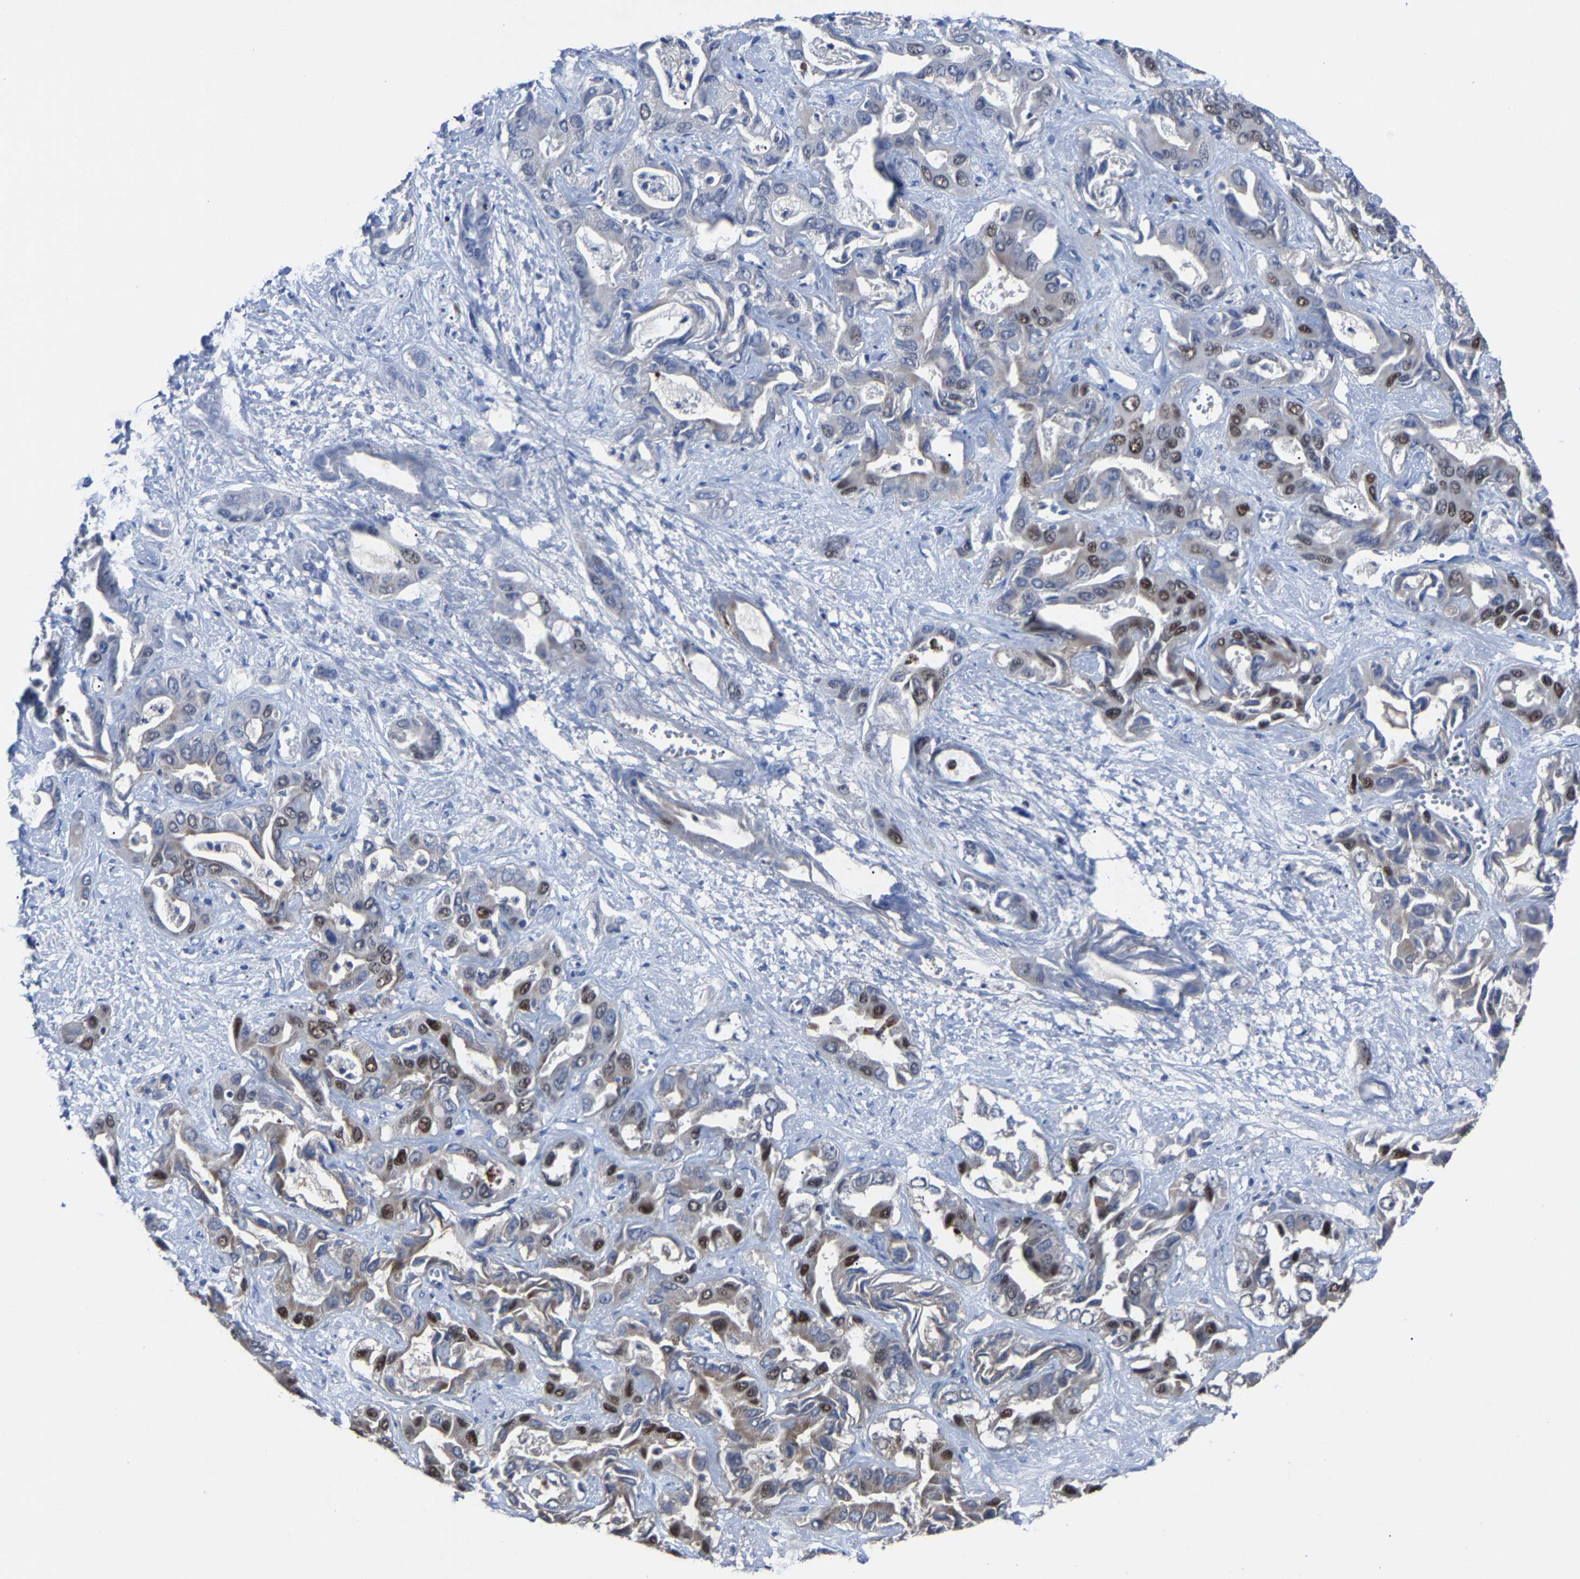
{"staining": {"intensity": "moderate", "quantity": "25%-75%", "location": "nuclear"}, "tissue": "liver cancer", "cell_type": "Tumor cells", "image_type": "cancer", "snomed": [{"axis": "morphology", "description": "Cholangiocarcinoma"}, {"axis": "topography", "description": "Liver"}], "caption": "This is an image of immunohistochemistry (IHC) staining of liver cancer (cholangiocarcinoma), which shows moderate positivity in the nuclear of tumor cells.", "gene": "LSM8", "patient": {"sex": "female", "age": 52}}